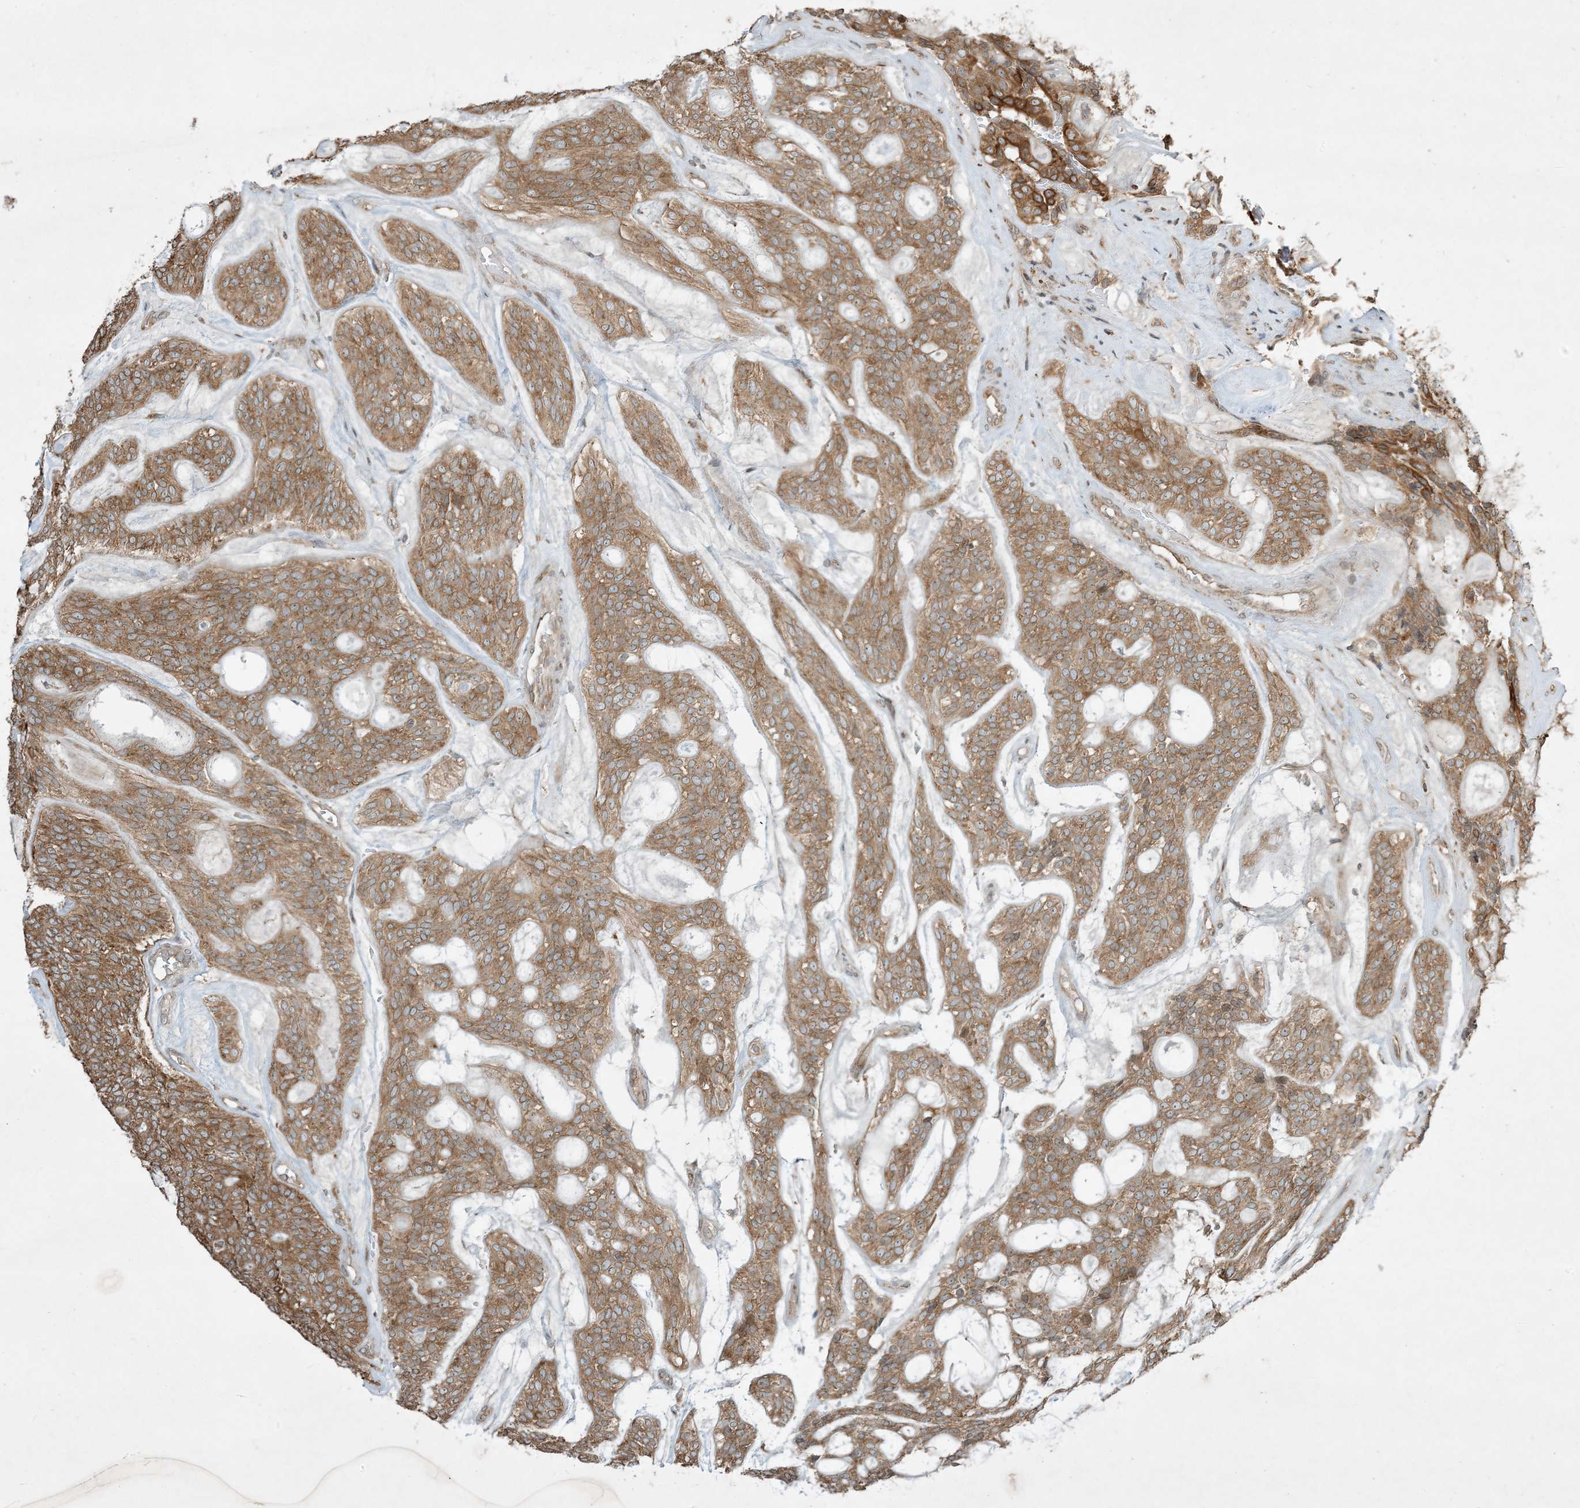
{"staining": {"intensity": "moderate", "quantity": ">75%", "location": "cytoplasmic/membranous"}, "tissue": "head and neck cancer", "cell_type": "Tumor cells", "image_type": "cancer", "snomed": [{"axis": "morphology", "description": "Adenocarcinoma, NOS"}, {"axis": "topography", "description": "Head-Neck"}], "caption": "Moderate cytoplasmic/membranous positivity for a protein is seen in about >75% of tumor cells of head and neck adenocarcinoma using immunohistochemistry (IHC).", "gene": "COMMD8", "patient": {"sex": "male", "age": 66}}